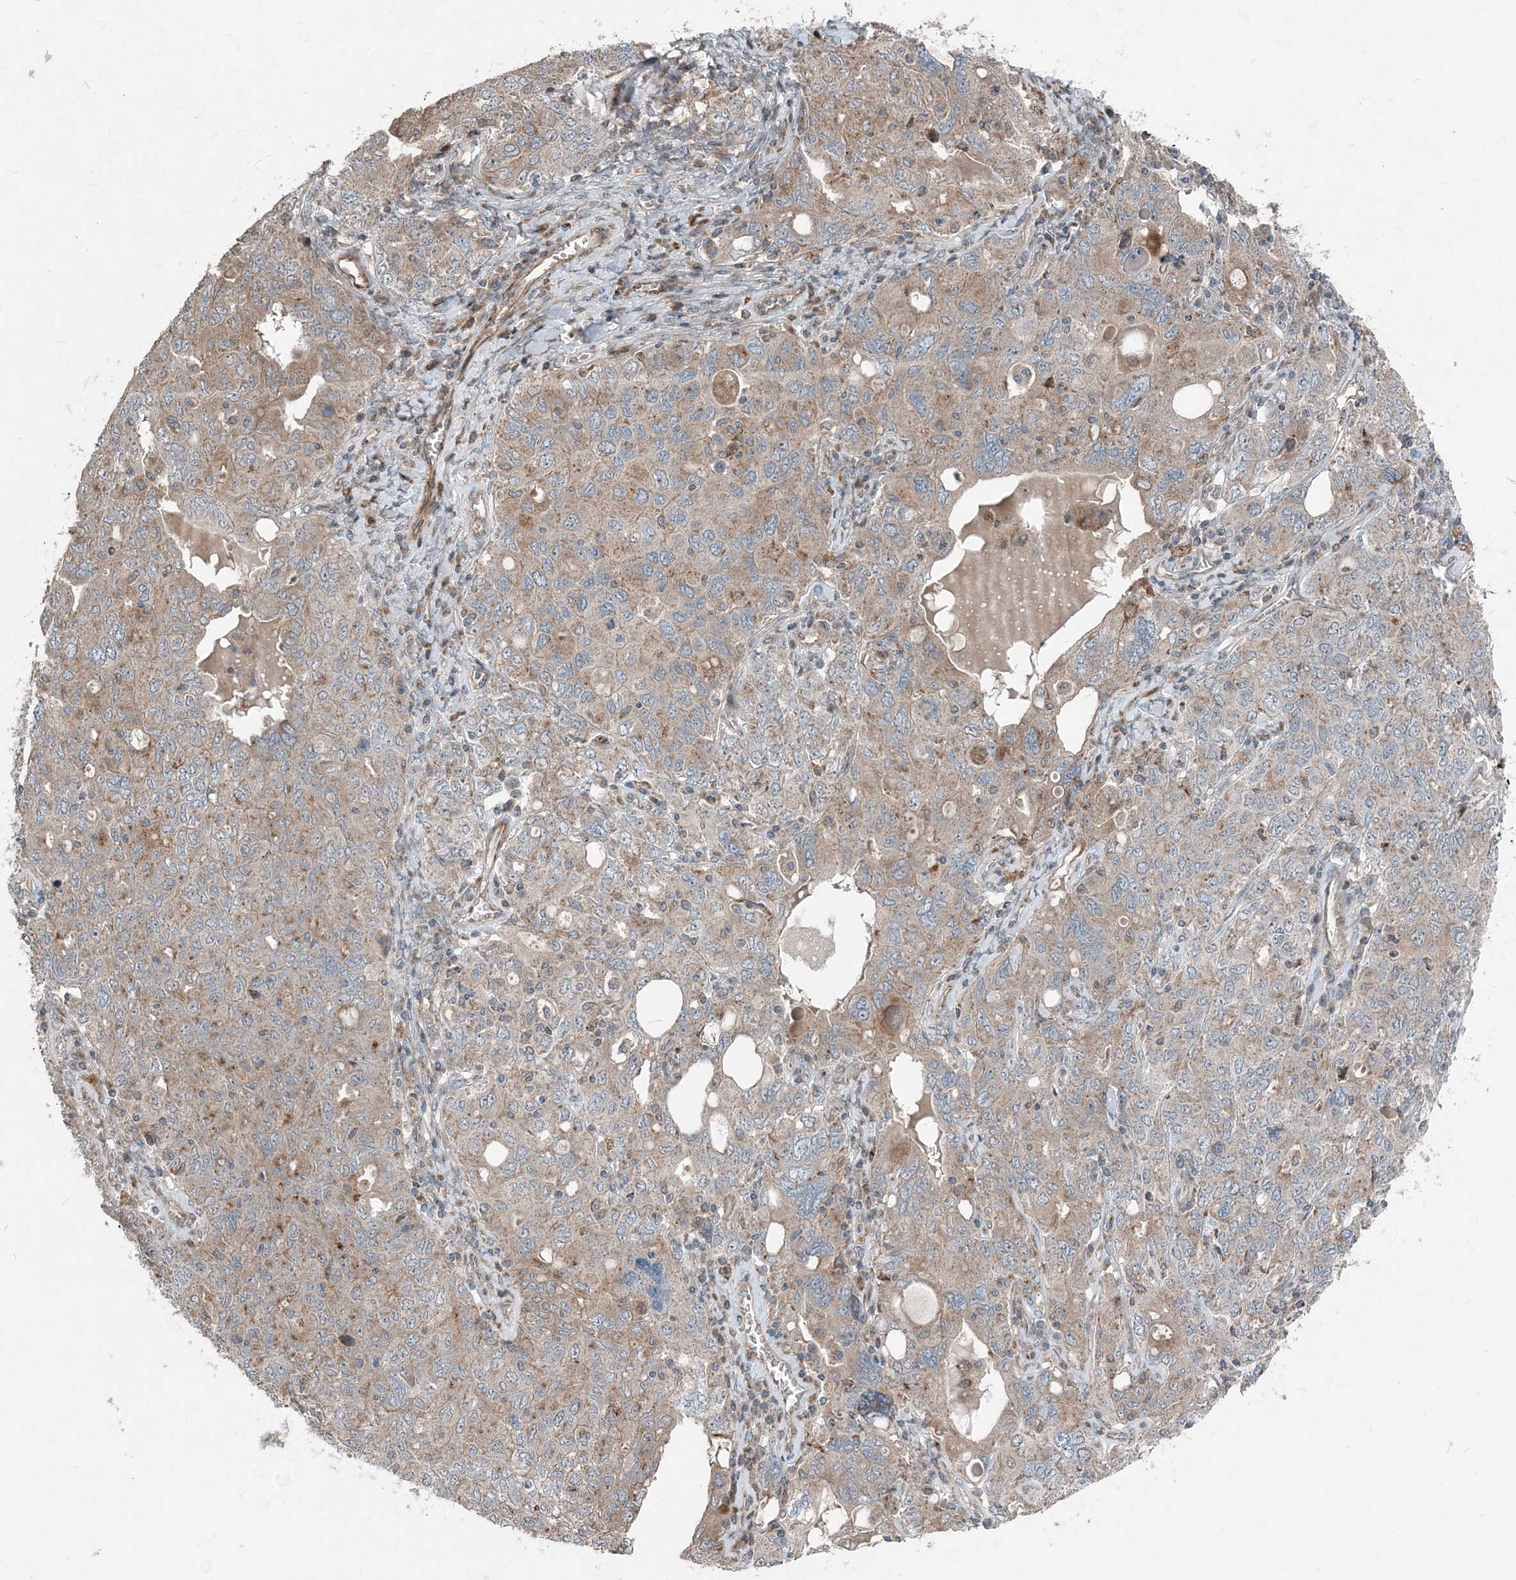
{"staining": {"intensity": "weak", "quantity": ">75%", "location": "cytoplasmic/membranous"}, "tissue": "ovarian cancer", "cell_type": "Tumor cells", "image_type": "cancer", "snomed": [{"axis": "morphology", "description": "Carcinoma, endometroid"}, {"axis": "topography", "description": "Ovary"}], "caption": "An immunohistochemistry (IHC) photomicrograph of neoplastic tissue is shown. Protein staining in brown highlights weak cytoplasmic/membranous positivity in ovarian cancer (endometroid carcinoma) within tumor cells. (DAB = brown stain, brightfield microscopy at high magnification).", "gene": "INTU", "patient": {"sex": "female", "age": 62}}